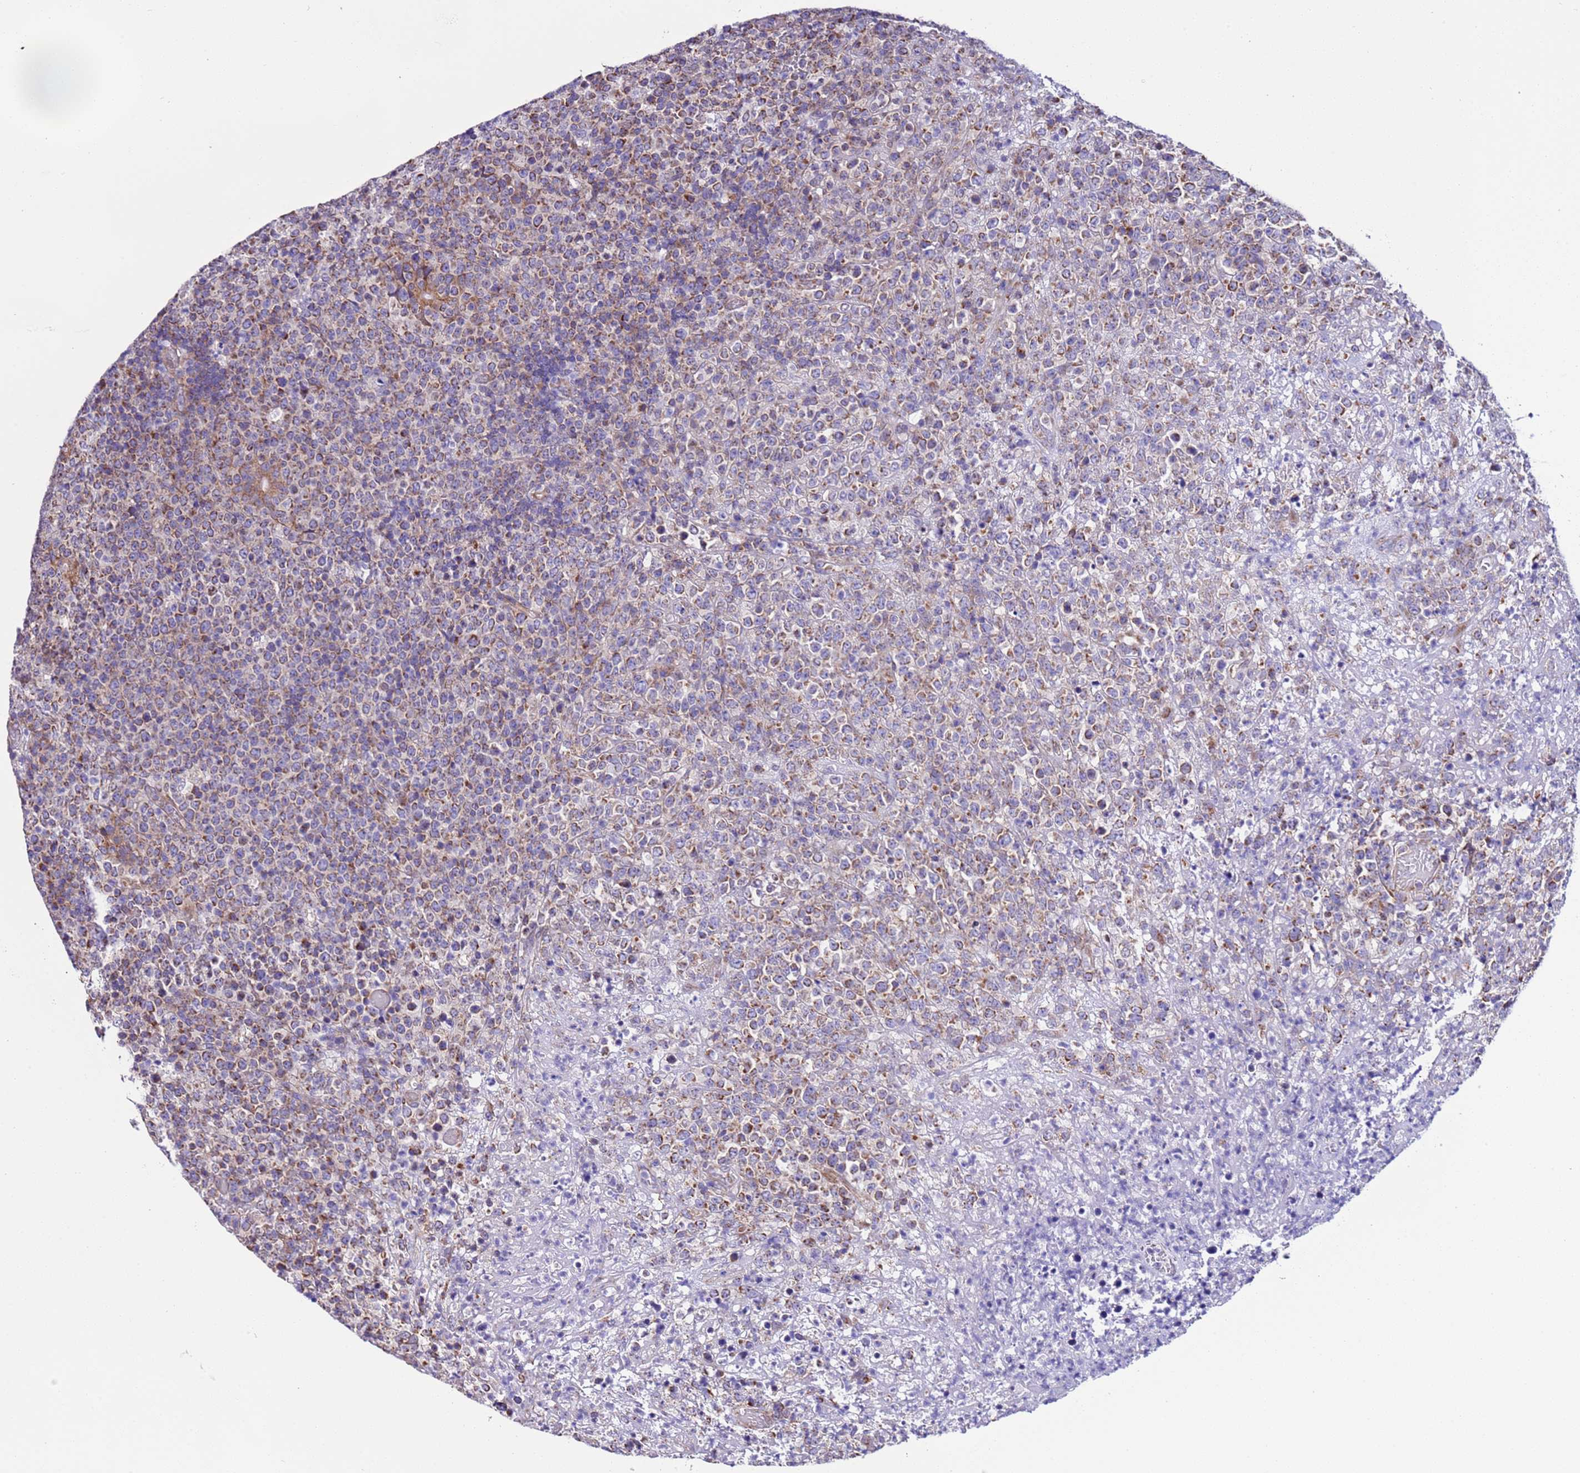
{"staining": {"intensity": "moderate", "quantity": "25%-75%", "location": "cytoplasmic/membranous"}, "tissue": "lymphoma", "cell_type": "Tumor cells", "image_type": "cancer", "snomed": [{"axis": "morphology", "description": "Malignant lymphoma, non-Hodgkin's type, High grade"}, {"axis": "topography", "description": "Colon"}], "caption": "Malignant lymphoma, non-Hodgkin's type (high-grade) was stained to show a protein in brown. There is medium levels of moderate cytoplasmic/membranous expression in about 25%-75% of tumor cells.", "gene": "AHI1", "patient": {"sex": "female", "age": 53}}